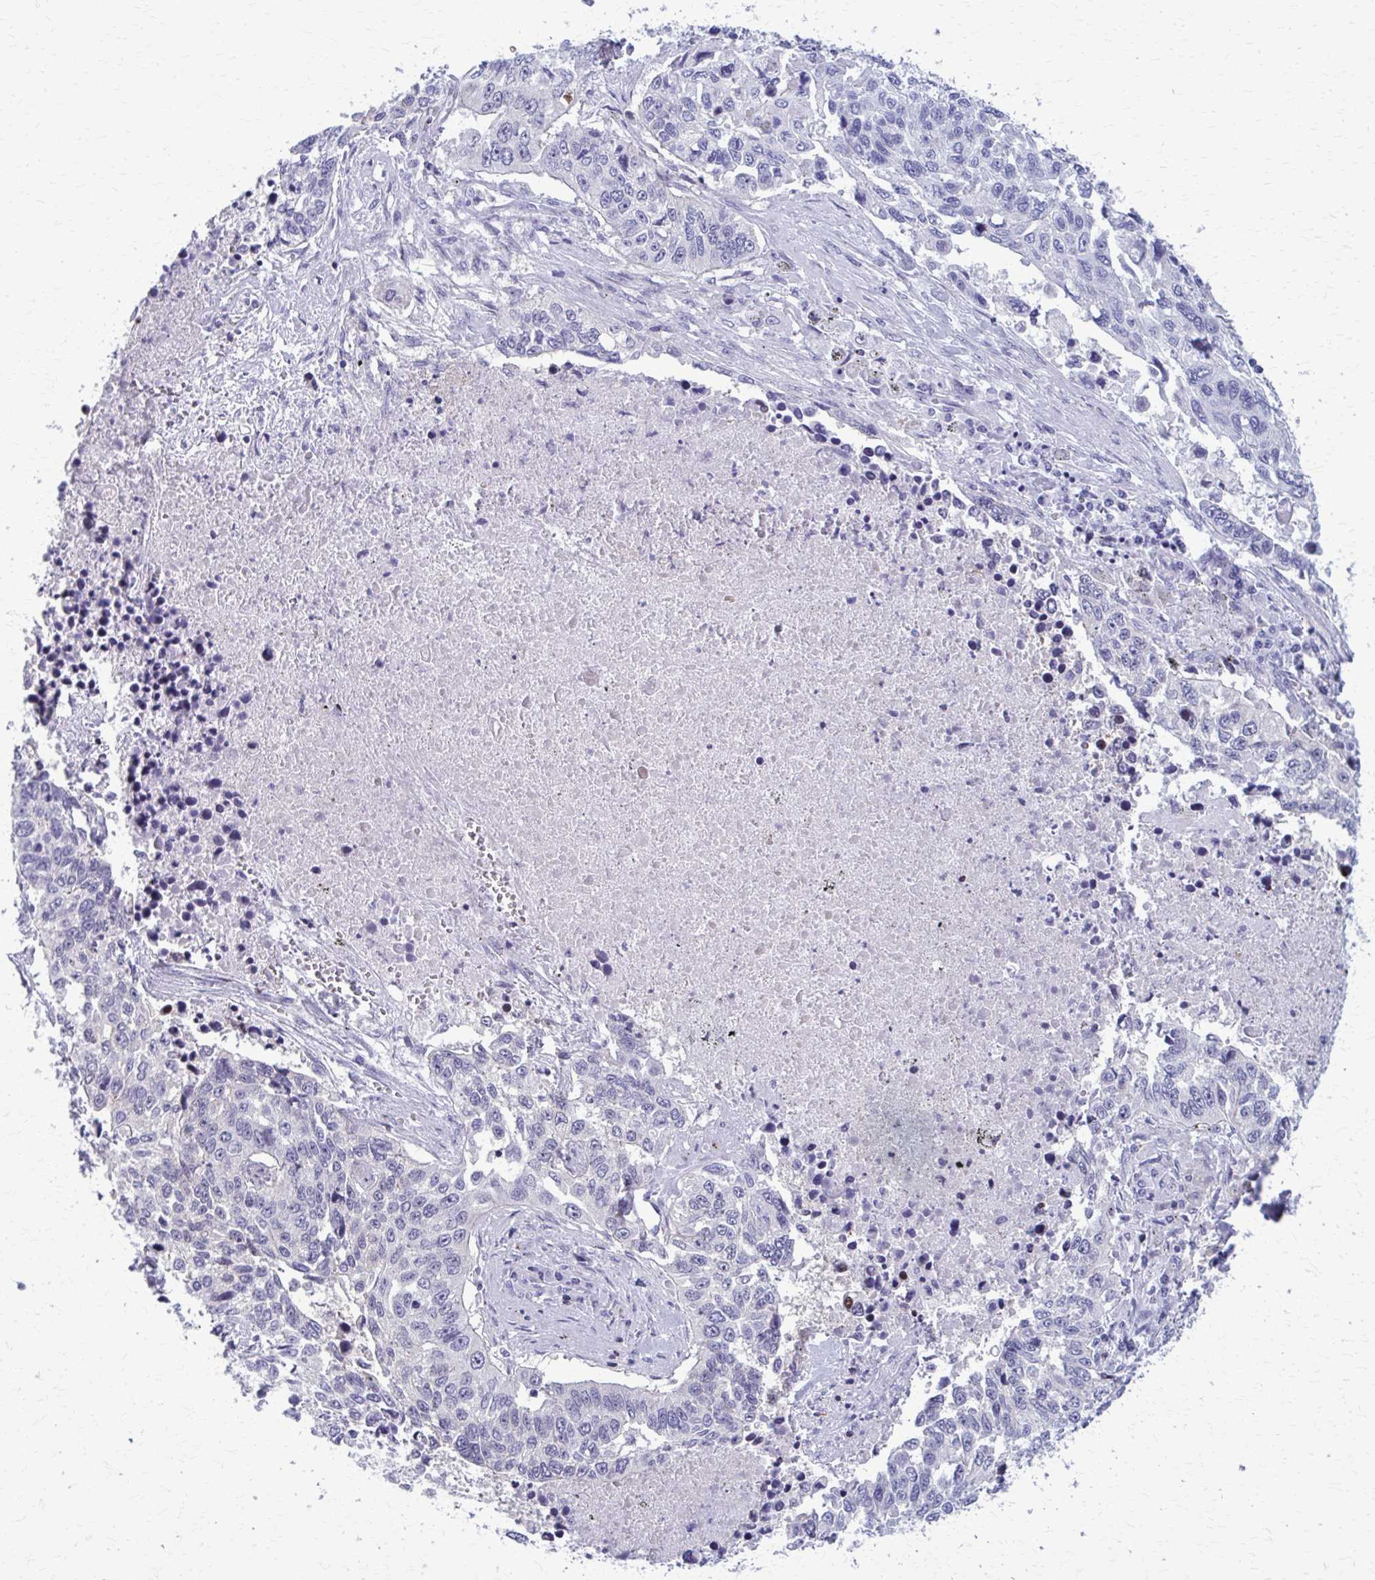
{"staining": {"intensity": "negative", "quantity": "none", "location": "none"}, "tissue": "lung cancer", "cell_type": "Tumor cells", "image_type": "cancer", "snomed": [{"axis": "morphology", "description": "Squamous cell carcinoma, NOS"}, {"axis": "topography", "description": "Lung"}], "caption": "A high-resolution image shows IHC staining of lung squamous cell carcinoma, which displays no significant expression in tumor cells. The staining is performed using DAB brown chromogen with nuclei counter-stained in using hematoxylin.", "gene": "PEDS1", "patient": {"sex": "male", "age": 62}}